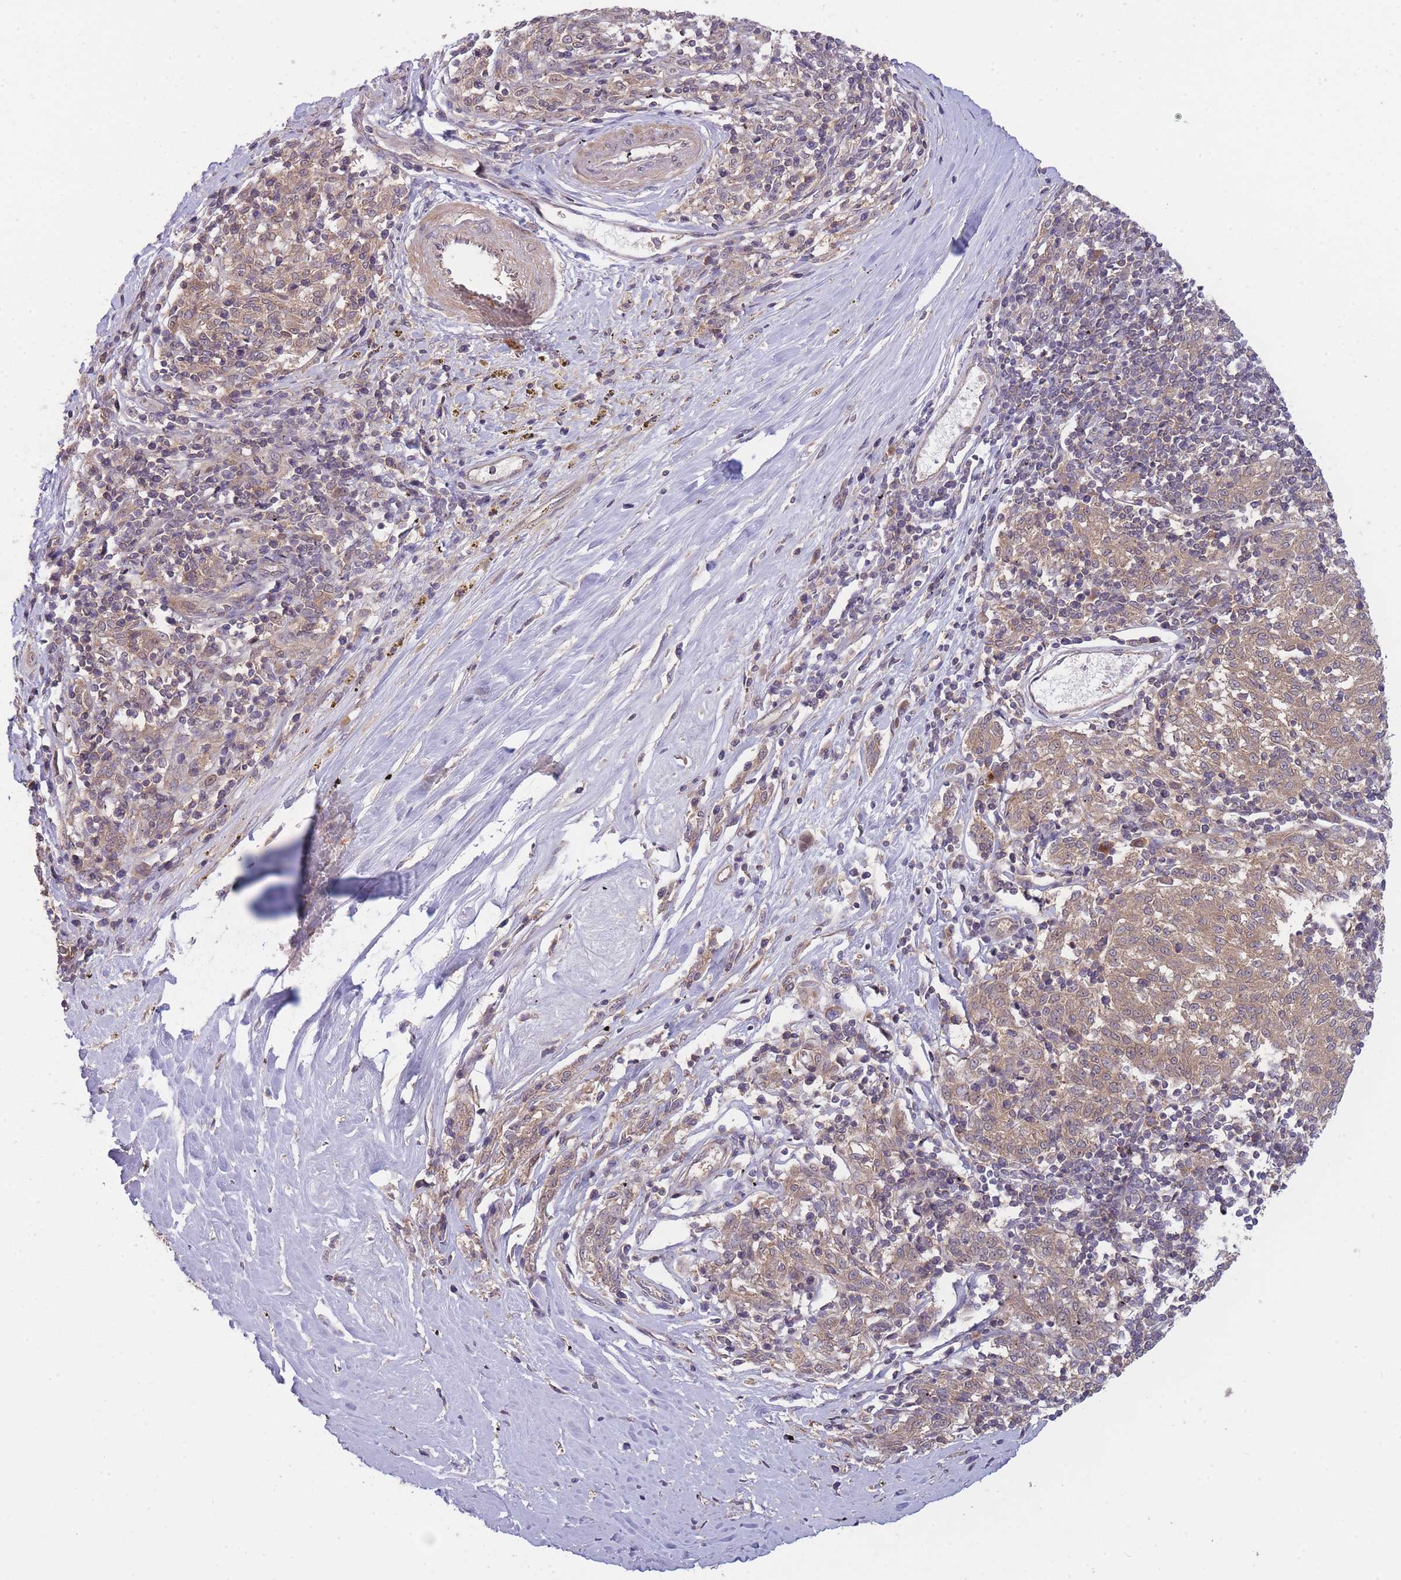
{"staining": {"intensity": "weak", "quantity": ">75%", "location": "cytoplasmic/membranous"}, "tissue": "melanoma", "cell_type": "Tumor cells", "image_type": "cancer", "snomed": [{"axis": "morphology", "description": "Malignant melanoma, NOS"}, {"axis": "topography", "description": "Skin"}], "caption": "Malignant melanoma stained with a brown dye demonstrates weak cytoplasmic/membranous positive expression in about >75% of tumor cells.", "gene": "PFDN6", "patient": {"sex": "female", "age": 72}}